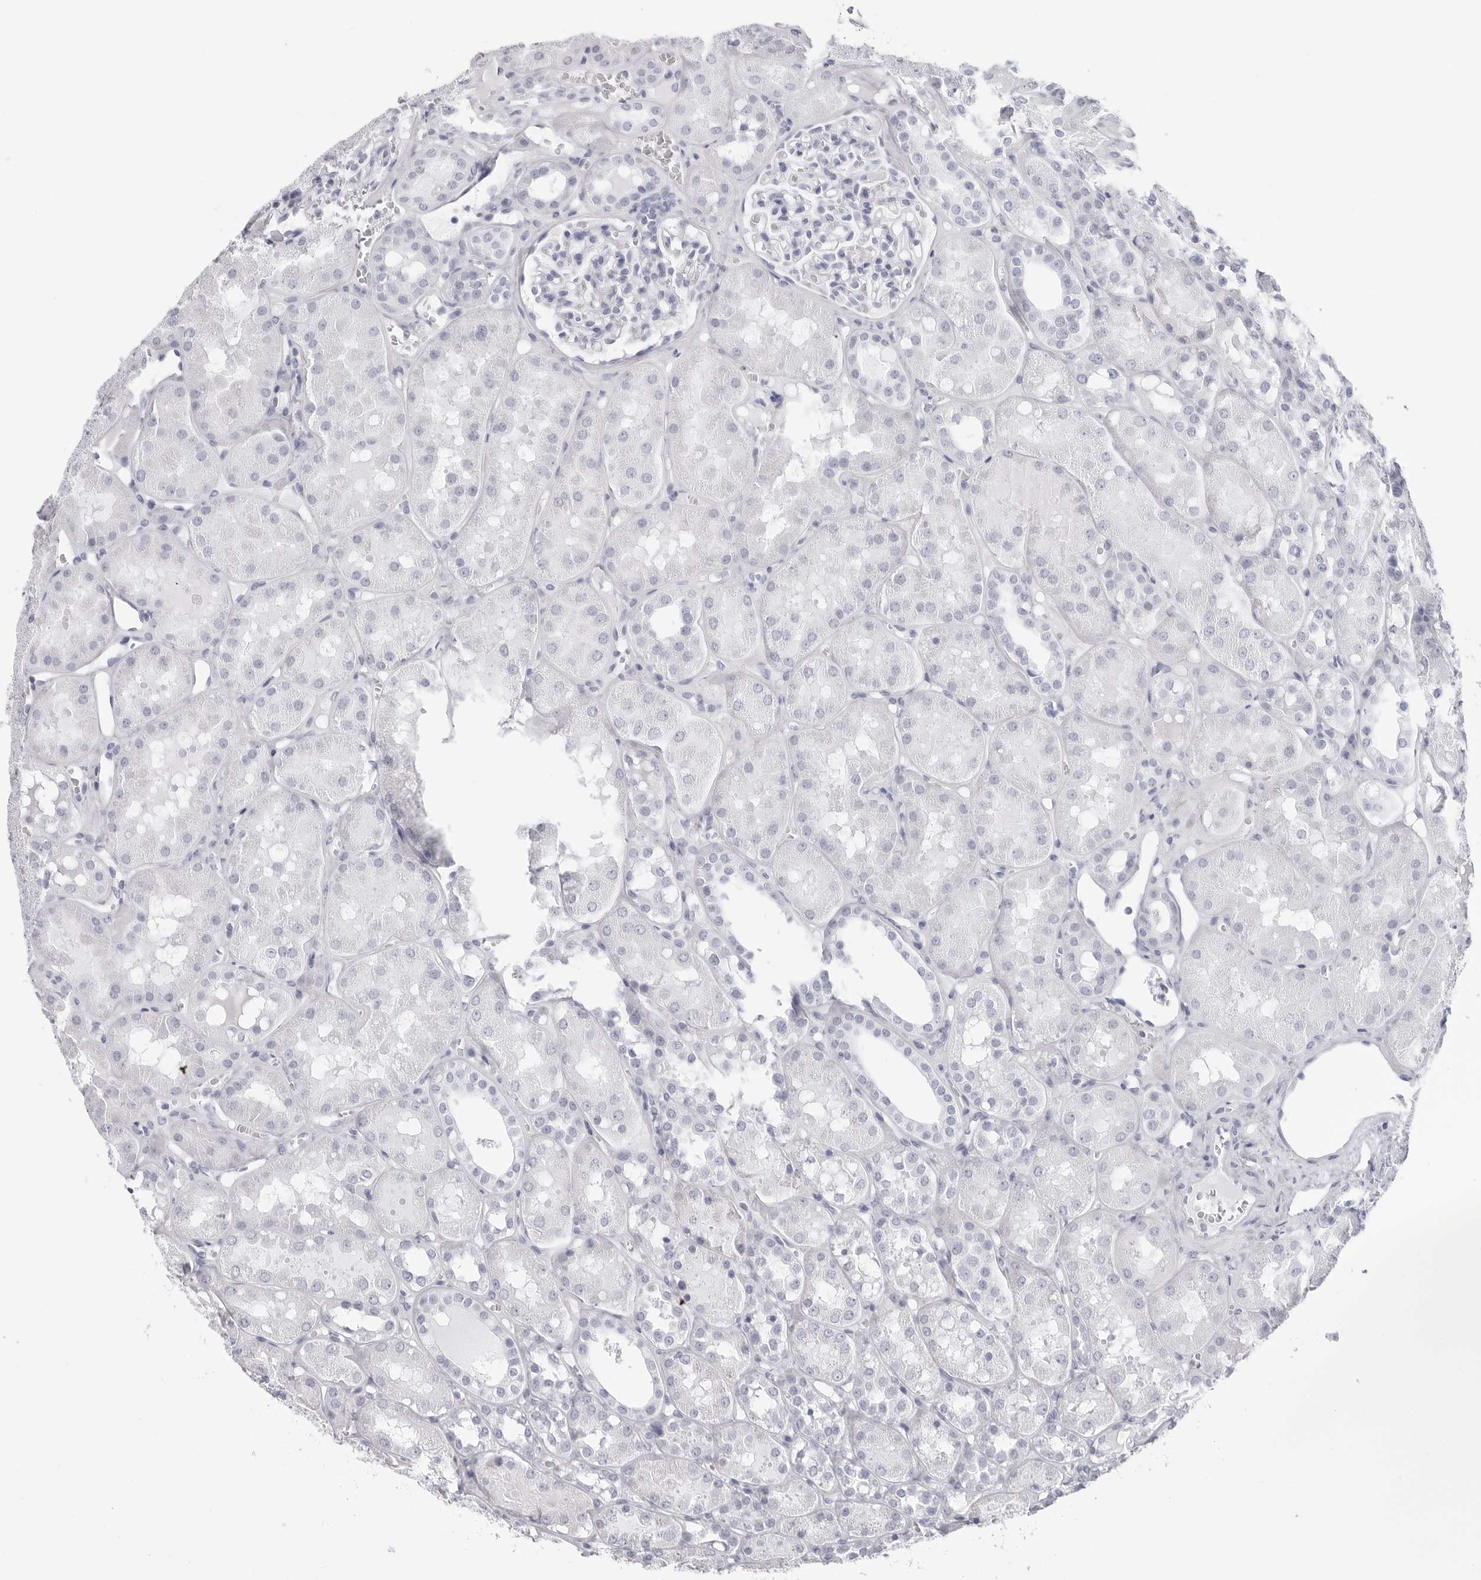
{"staining": {"intensity": "negative", "quantity": "none", "location": "none"}, "tissue": "kidney", "cell_type": "Cells in glomeruli", "image_type": "normal", "snomed": [{"axis": "morphology", "description": "Normal tissue, NOS"}, {"axis": "topography", "description": "Kidney"}], "caption": "An immunohistochemistry (IHC) histopathology image of normal kidney is shown. There is no staining in cells in glomeruli of kidney. (Brightfield microscopy of DAB immunohistochemistry (IHC) at high magnification).", "gene": "CST2", "patient": {"sex": "male", "age": 16}}